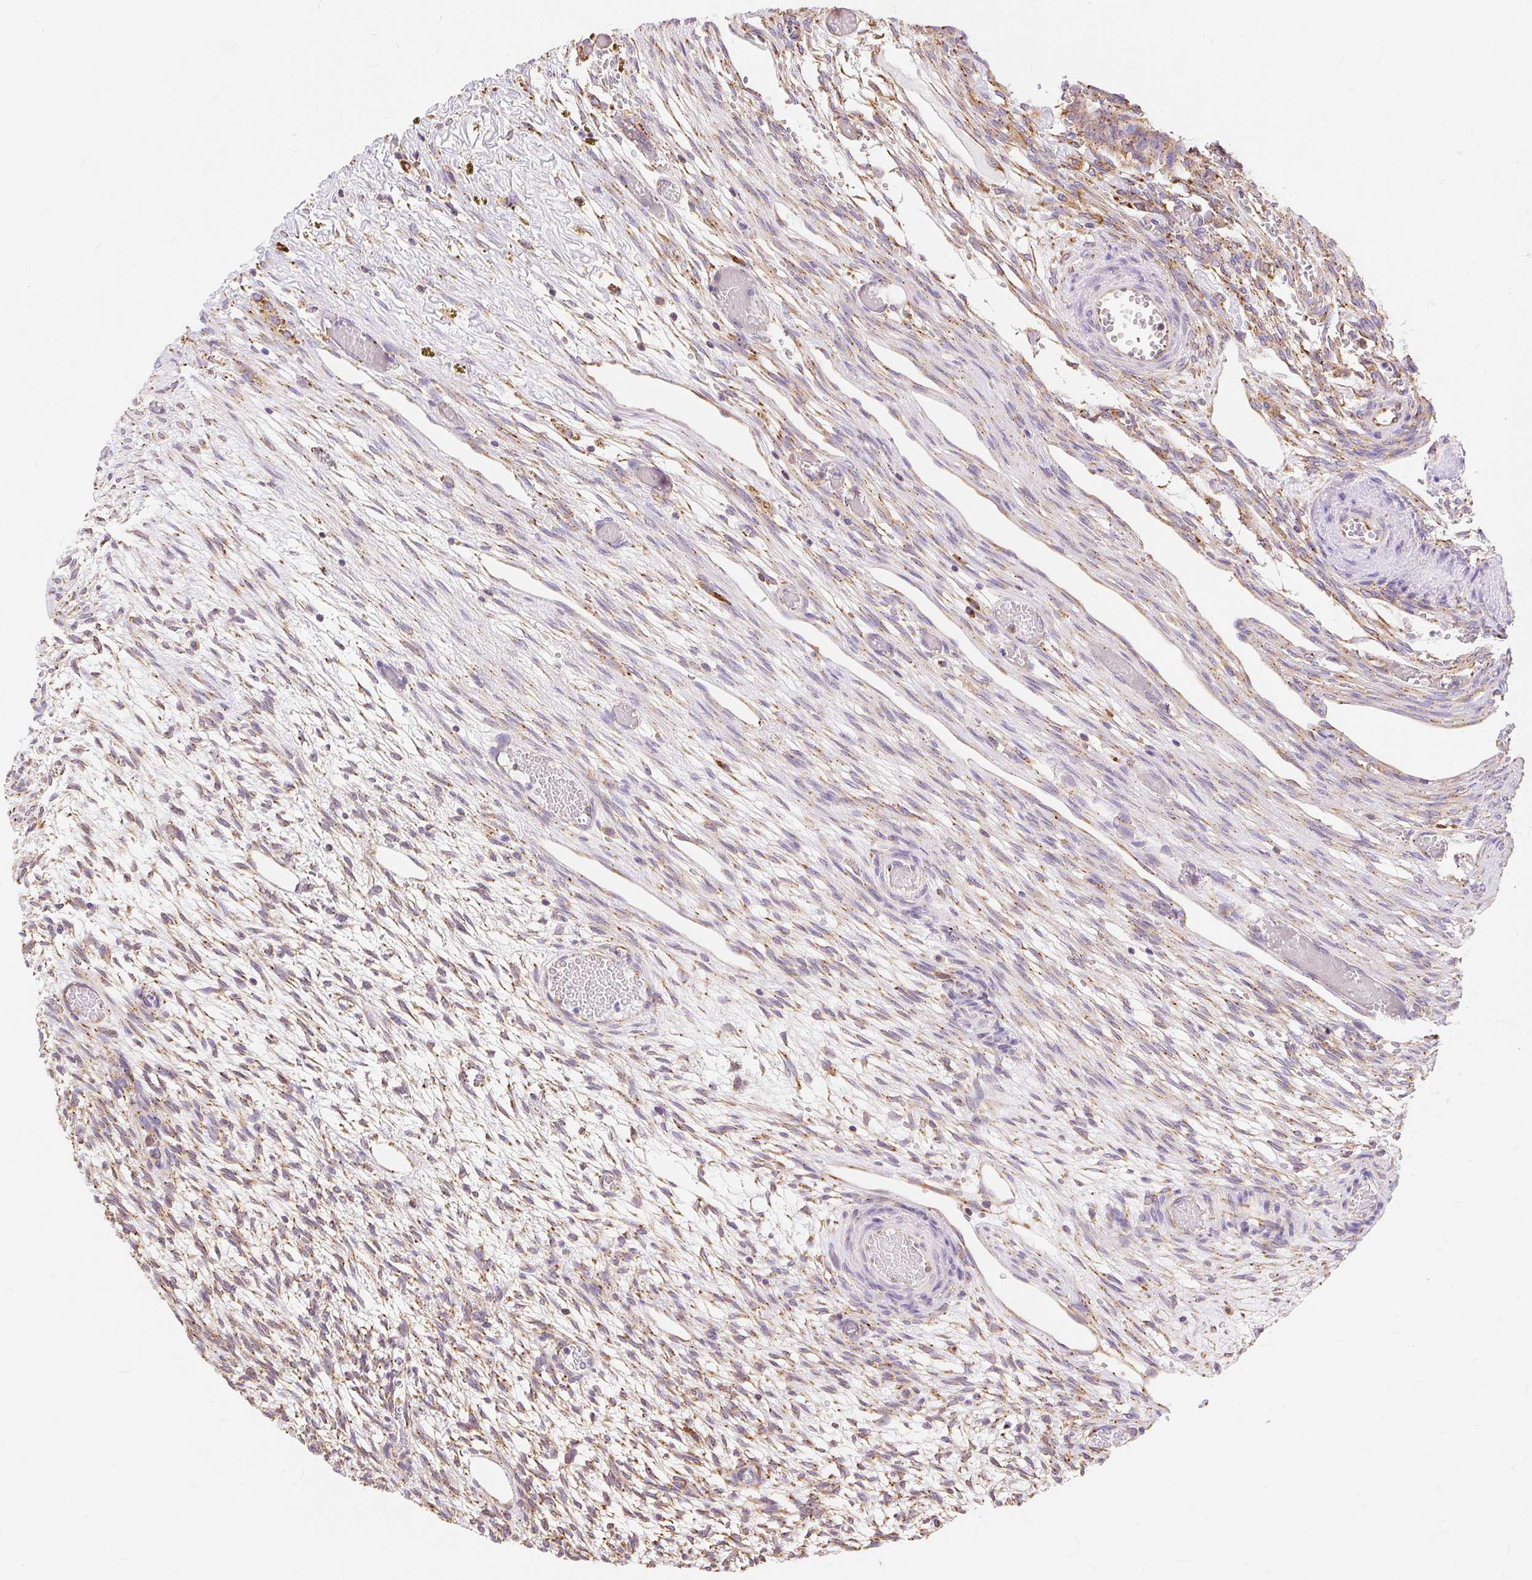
{"staining": {"intensity": "weak", "quantity": ">75%", "location": "cytoplasmic/membranous"}, "tissue": "ovary", "cell_type": "Follicle cells", "image_type": "normal", "snomed": [{"axis": "morphology", "description": "Normal tissue, NOS"}, {"axis": "topography", "description": "Ovary"}], "caption": "Brown immunohistochemical staining in unremarkable ovary exhibits weak cytoplasmic/membranous expression in about >75% of follicle cells. The protein is stained brown, and the nuclei are stained in blue (DAB IHC with brightfield microscopy, high magnification).", "gene": "ENSG00000260836", "patient": {"sex": "female", "age": 67}}